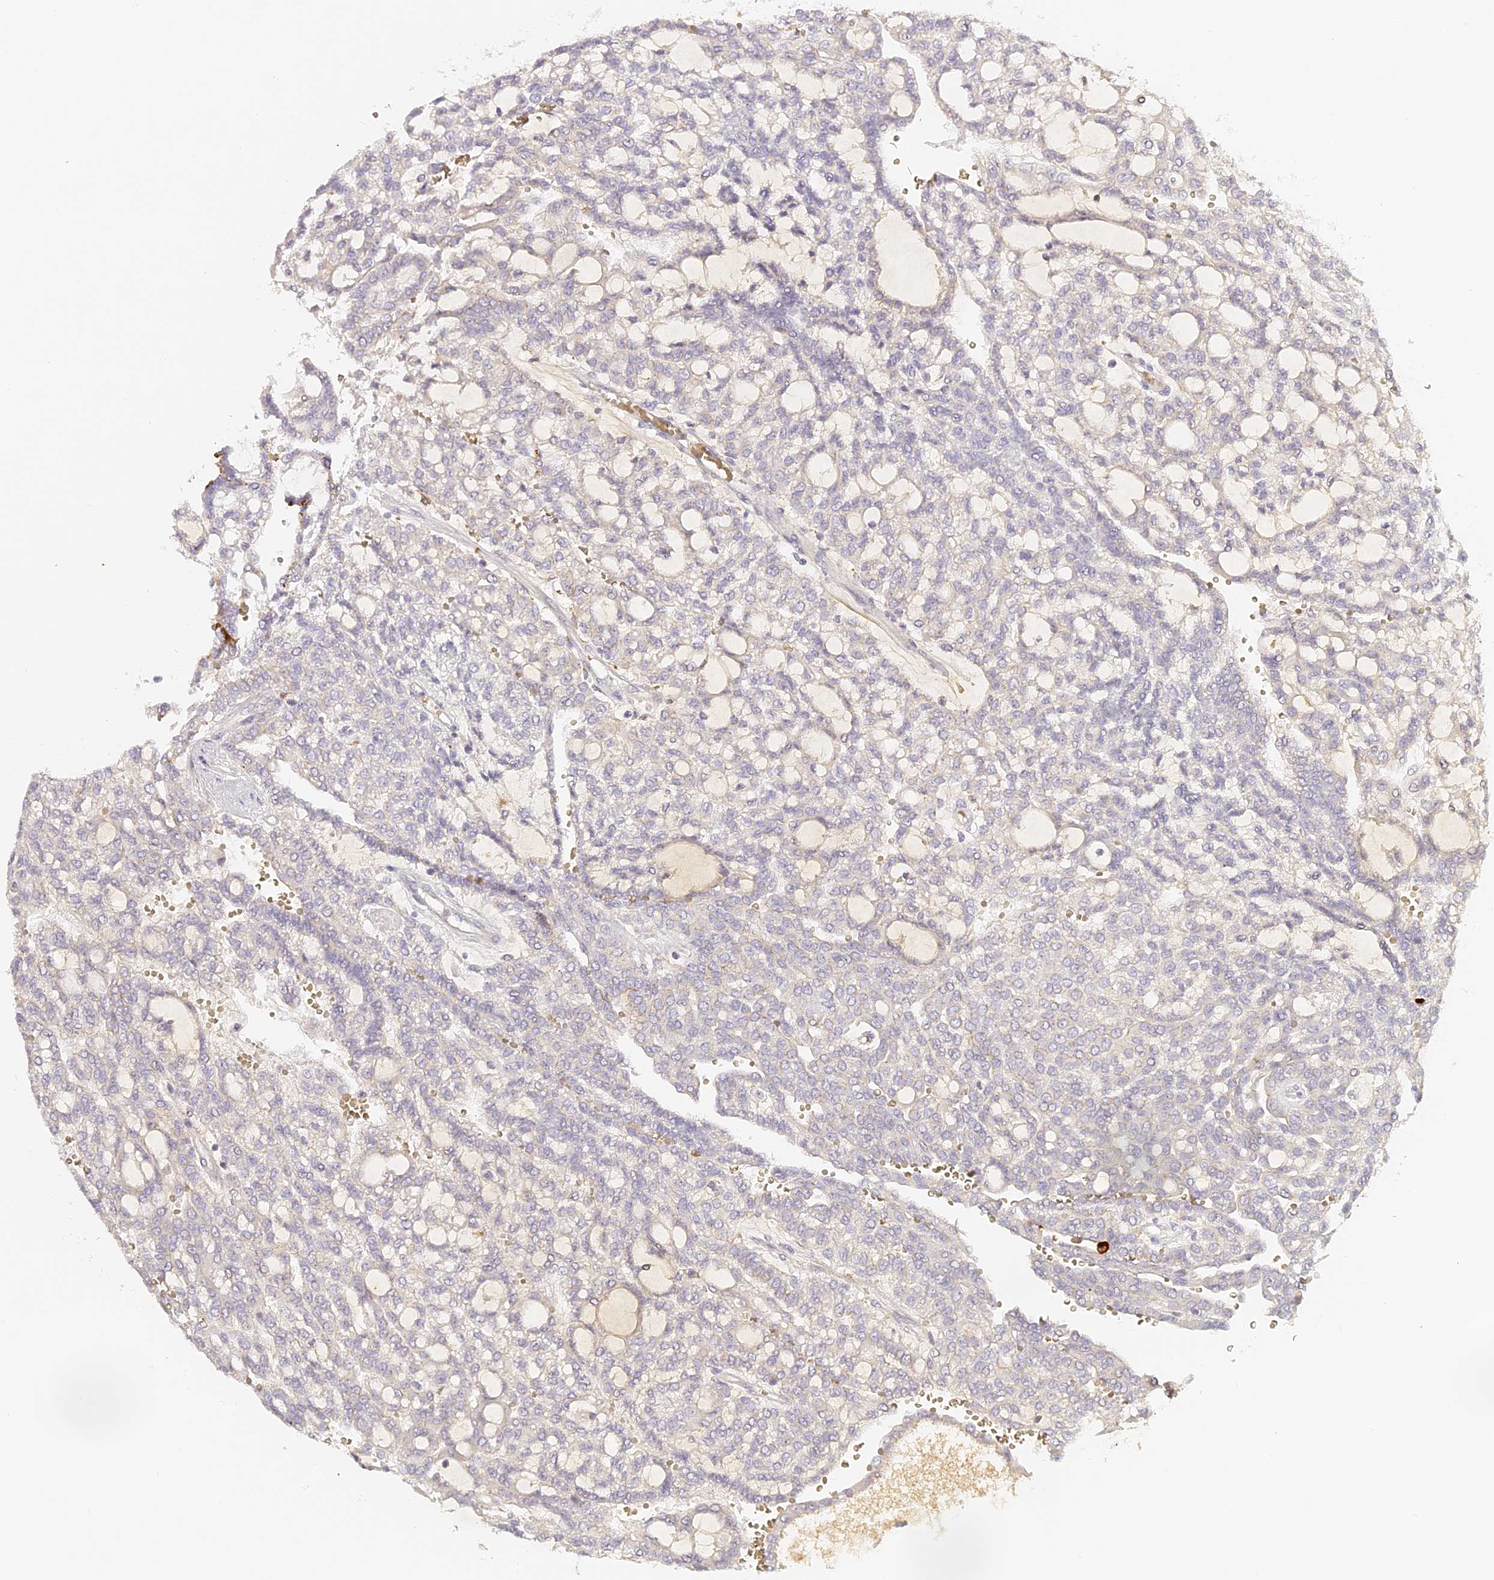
{"staining": {"intensity": "negative", "quantity": "none", "location": "none"}, "tissue": "renal cancer", "cell_type": "Tumor cells", "image_type": "cancer", "snomed": [{"axis": "morphology", "description": "Adenocarcinoma, NOS"}, {"axis": "topography", "description": "Kidney"}], "caption": "Immunohistochemistry image of neoplastic tissue: human renal adenocarcinoma stained with DAB (3,3'-diaminobenzidine) reveals no significant protein staining in tumor cells.", "gene": "ELL3", "patient": {"sex": "male", "age": 63}}